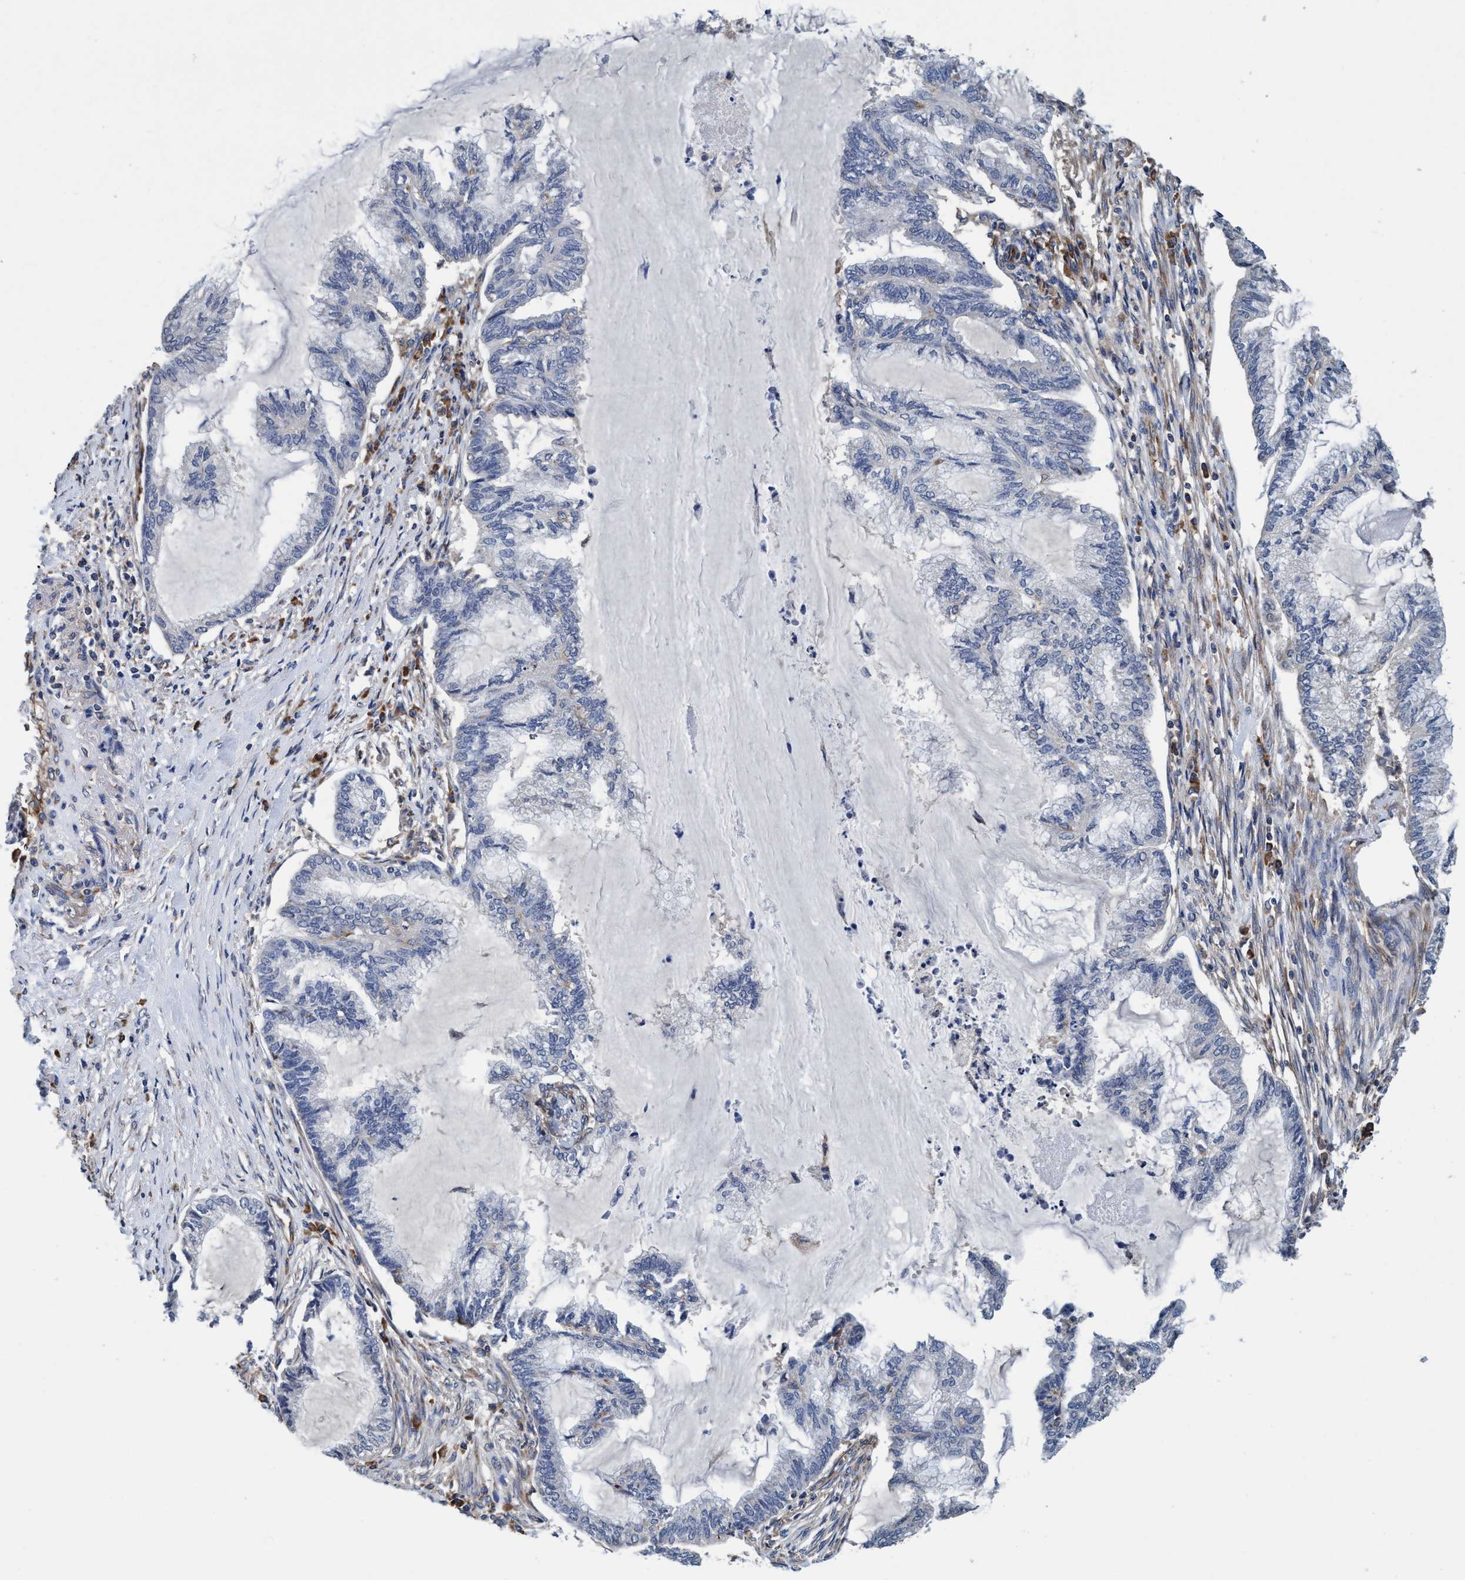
{"staining": {"intensity": "negative", "quantity": "none", "location": "none"}, "tissue": "endometrial cancer", "cell_type": "Tumor cells", "image_type": "cancer", "snomed": [{"axis": "morphology", "description": "Adenocarcinoma, NOS"}, {"axis": "topography", "description": "Endometrium"}], "caption": "High magnification brightfield microscopy of endometrial adenocarcinoma stained with DAB (brown) and counterstained with hematoxylin (blue): tumor cells show no significant staining.", "gene": "ENDOG", "patient": {"sex": "female", "age": 86}}